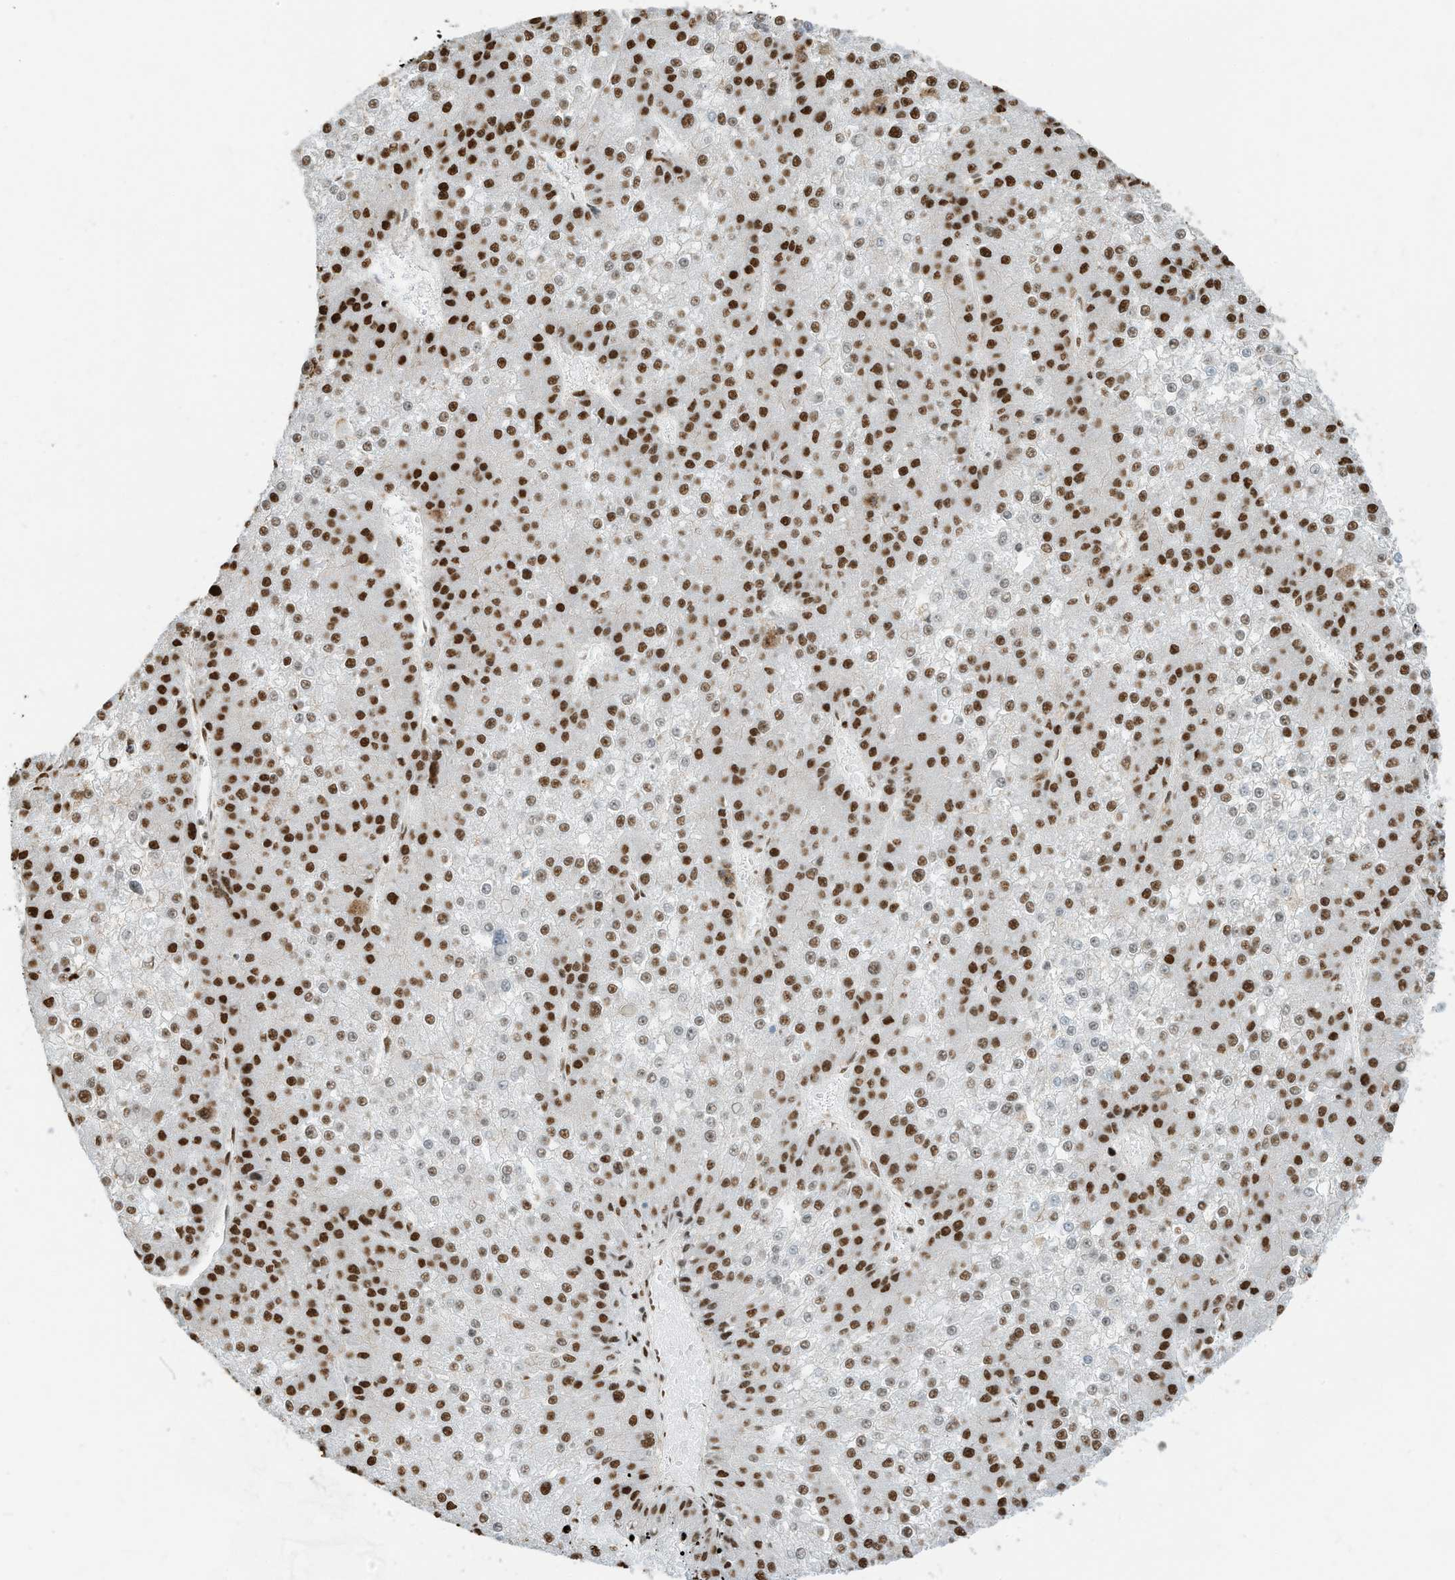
{"staining": {"intensity": "strong", "quantity": ">75%", "location": "nuclear"}, "tissue": "liver cancer", "cell_type": "Tumor cells", "image_type": "cancer", "snomed": [{"axis": "morphology", "description": "Carcinoma, Hepatocellular, NOS"}, {"axis": "topography", "description": "Liver"}], "caption": "Immunohistochemistry staining of liver cancer, which displays high levels of strong nuclear staining in about >75% of tumor cells indicating strong nuclear protein expression. The staining was performed using DAB (3,3'-diaminobenzidine) (brown) for protein detection and nuclei were counterstained in hematoxylin (blue).", "gene": "SAMD15", "patient": {"sex": "female", "age": 73}}